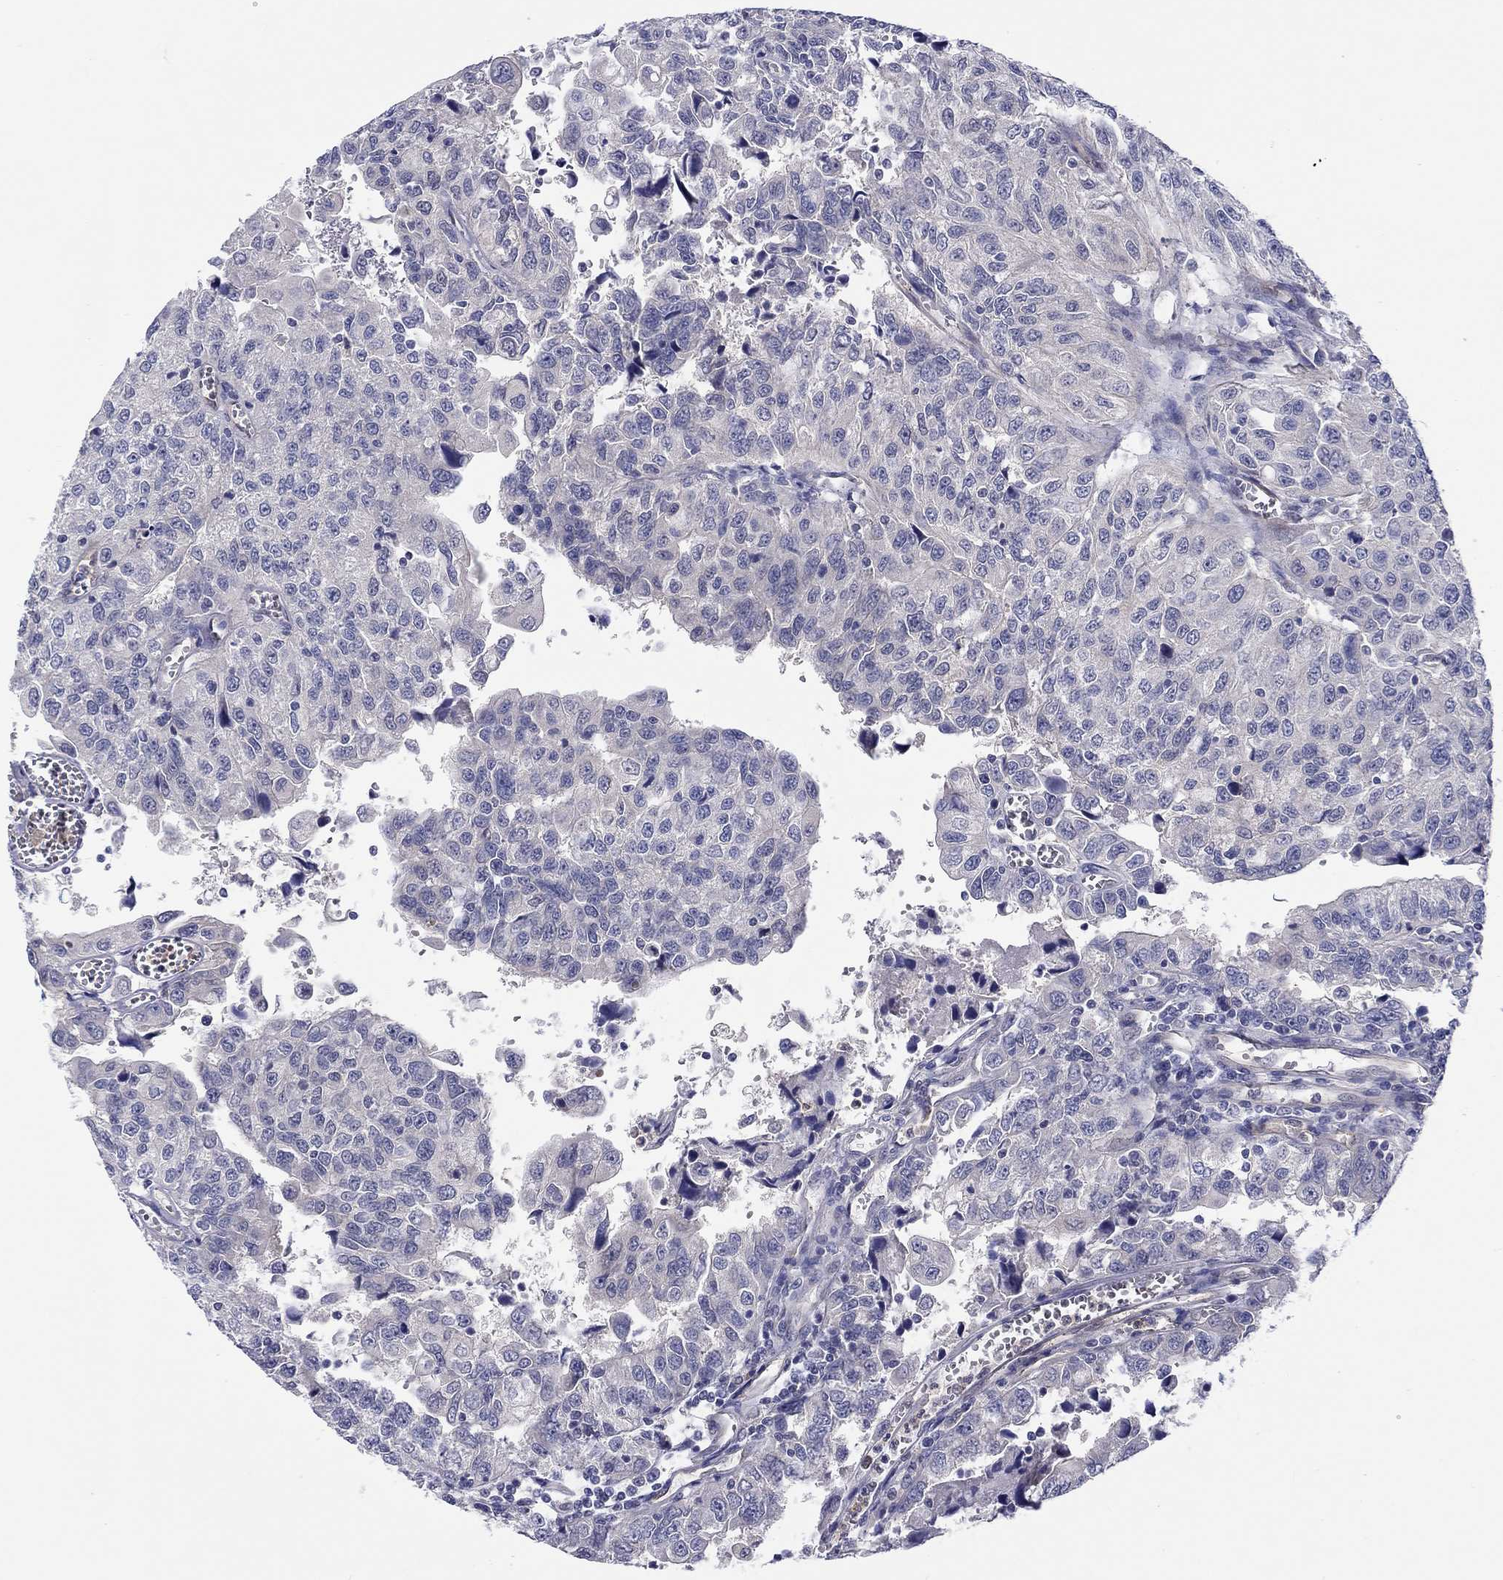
{"staining": {"intensity": "negative", "quantity": "none", "location": "none"}, "tissue": "urothelial cancer", "cell_type": "Tumor cells", "image_type": "cancer", "snomed": [{"axis": "morphology", "description": "Urothelial carcinoma, NOS"}, {"axis": "morphology", "description": "Urothelial carcinoma, High grade"}, {"axis": "topography", "description": "Urinary bladder"}], "caption": "High magnification brightfield microscopy of urothelial cancer stained with DAB (3,3'-diaminobenzidine) (brown) and counterstained with hematoxylin (blue): tumor cells show no significant staining.", "gene": "ABCG4", "patient": {"sex": "female", "age": 73}}